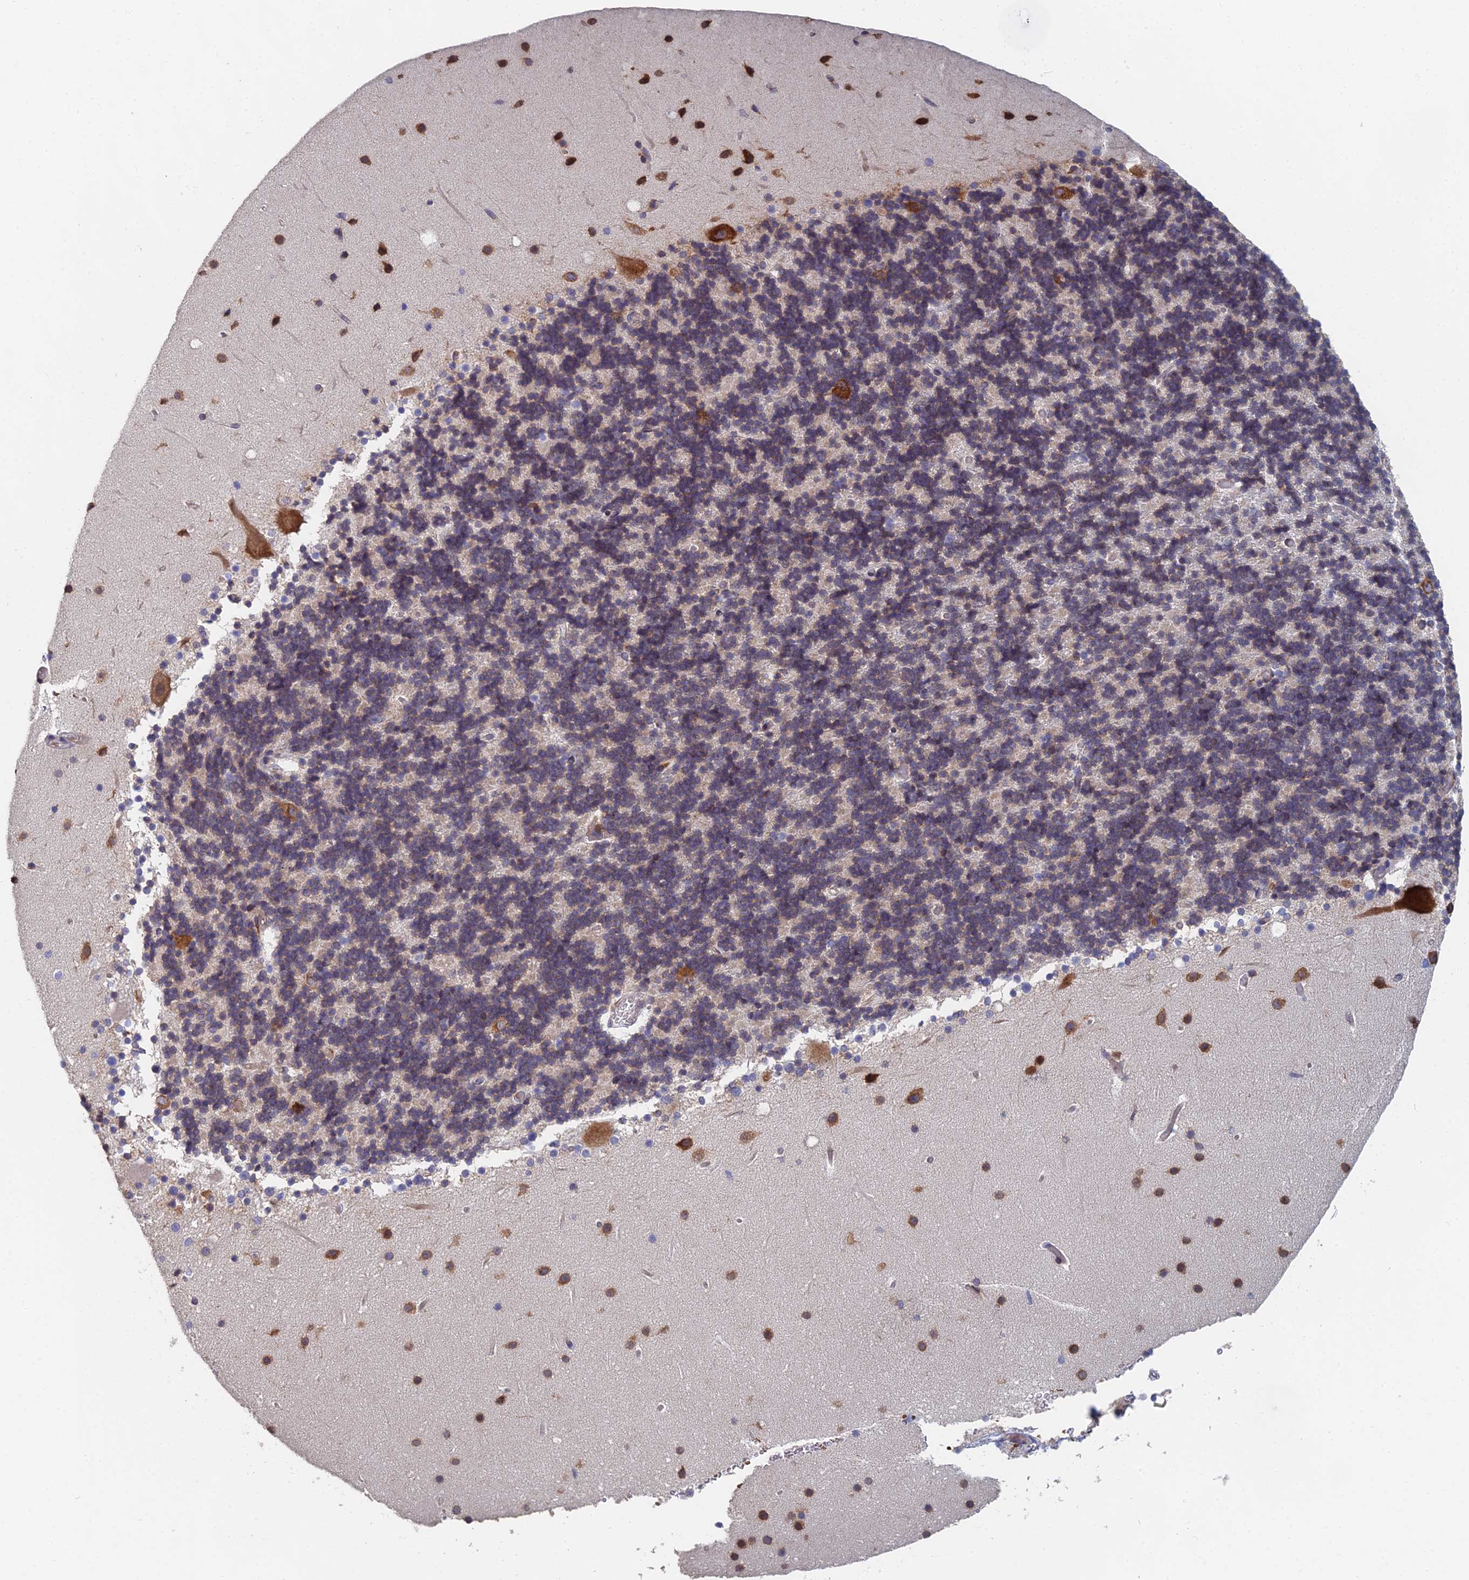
{"staining": {"intensity": "weak", "quantity": "<25%", "location": "cytoplasmic/membranous"}, "tissue": "cerebellum", "cell_type": "Cells in granular layer", "image_type": "normal", "snomed": [{"axis": "morphology", "description": "Normal tissue, NOS"}, {"axis": "topography", "description": "Cerebellum"}], "caption": "Protein analysis of unremarkable cerebellum reveals no significant staining in cells in granular layer. (Stains: DAB (3,3'-diaminobenzidine) immunohistochemistry with hematoxylin counter stain, Microscopy: brightfield microscopy at high magnification).", "gene": "ELOF1", "patient": {"sex": "male", "age": 57}}